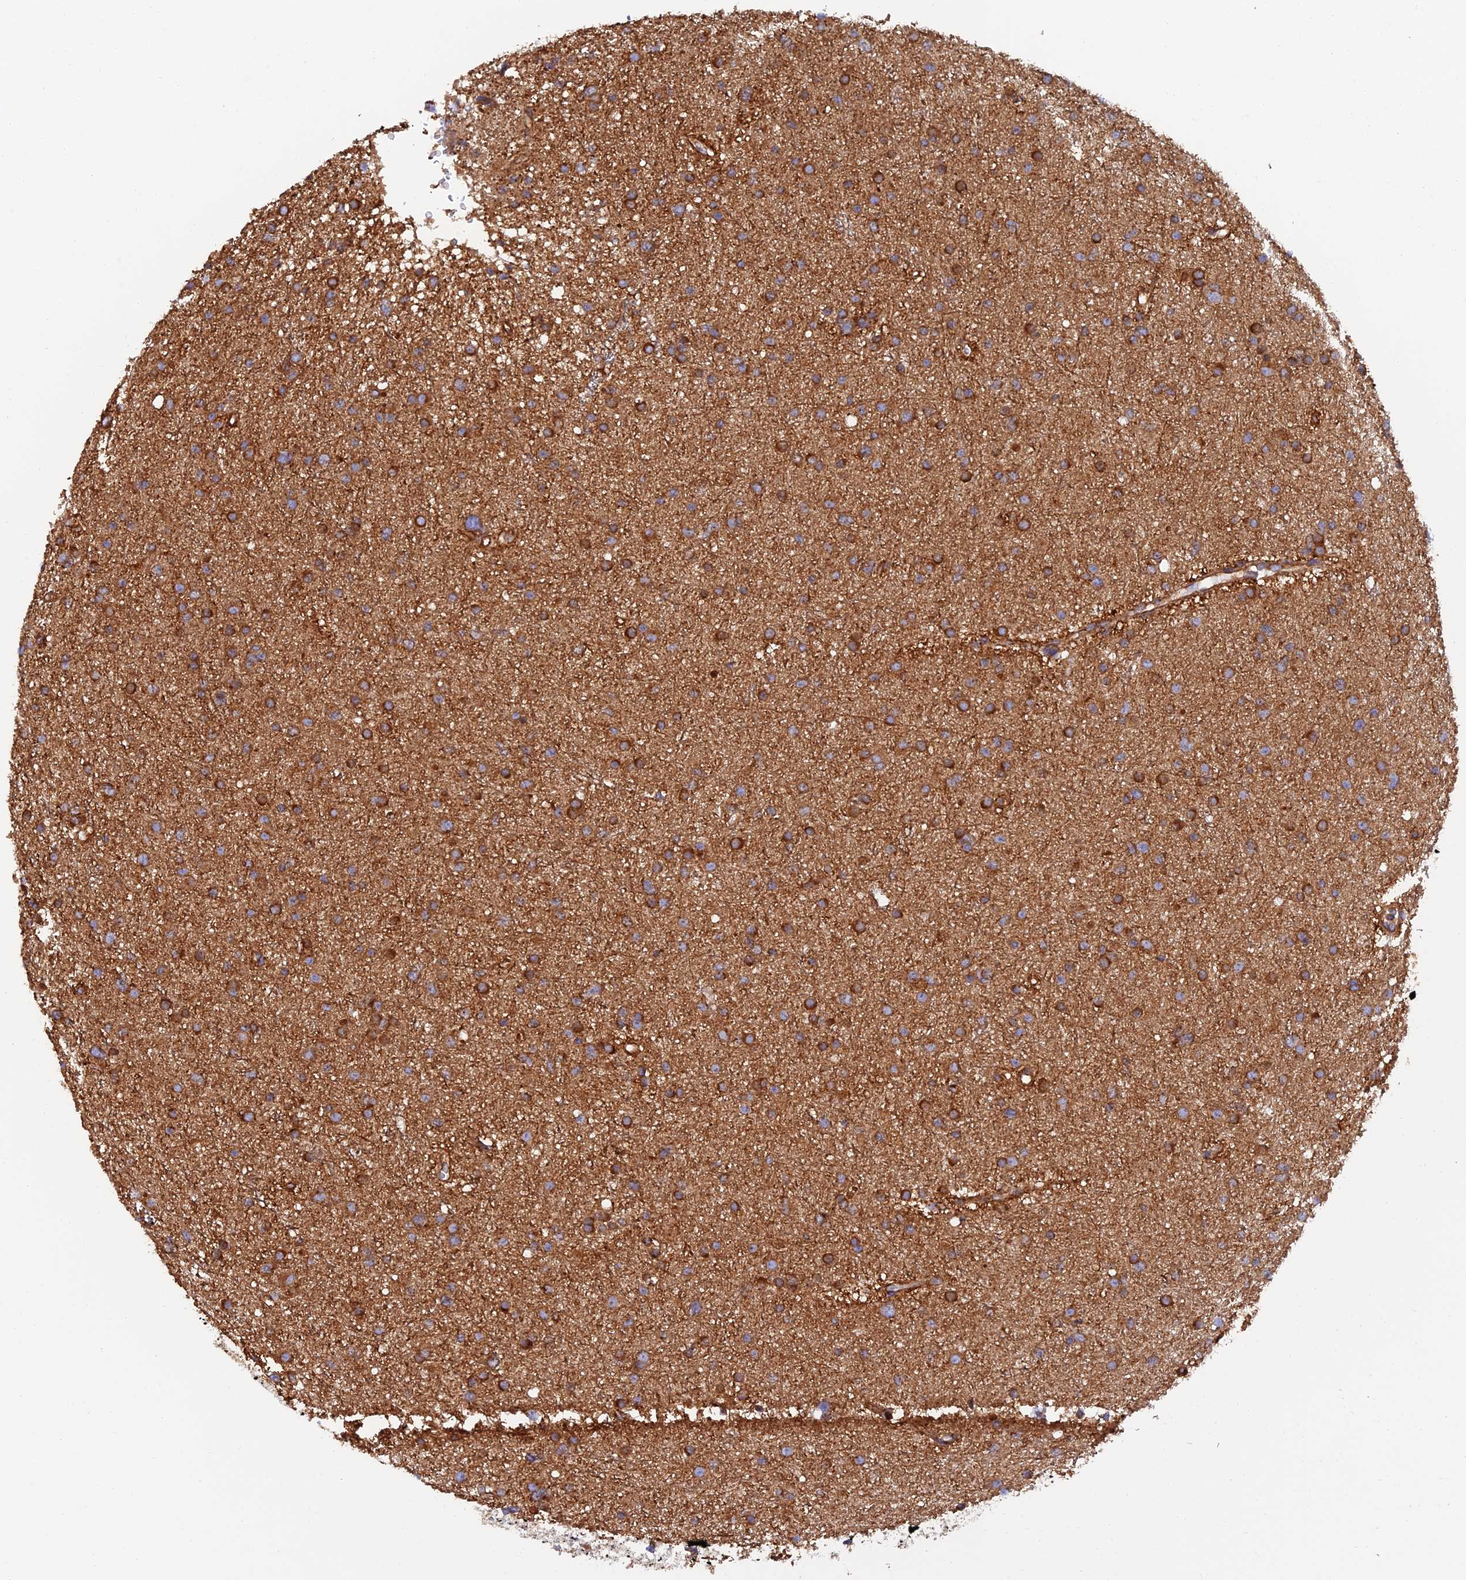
{"staining": {"intensity": "strong", "quantity": ">75%", "location": "cytoplasmic/membranous"}, "tissue": "glioma", "cell_type": "Tumor cells", "image_type": "cancer", "snomed": [{"axis": "morphology", "description": "Glioma, malignant, Low grade"}, {"axis": "topography", "description": "Cerebral cortex"}], "caption": "Immunohistochemistry micrograph of malignant low-grade glioma stained for a protein (brown), which reveals high levels of strong cytoplasmic/membranous positivity in approximately >75% of tumor cells.", "gene": "DCTN2", "patient": {"sex": "female", "age": 39}}